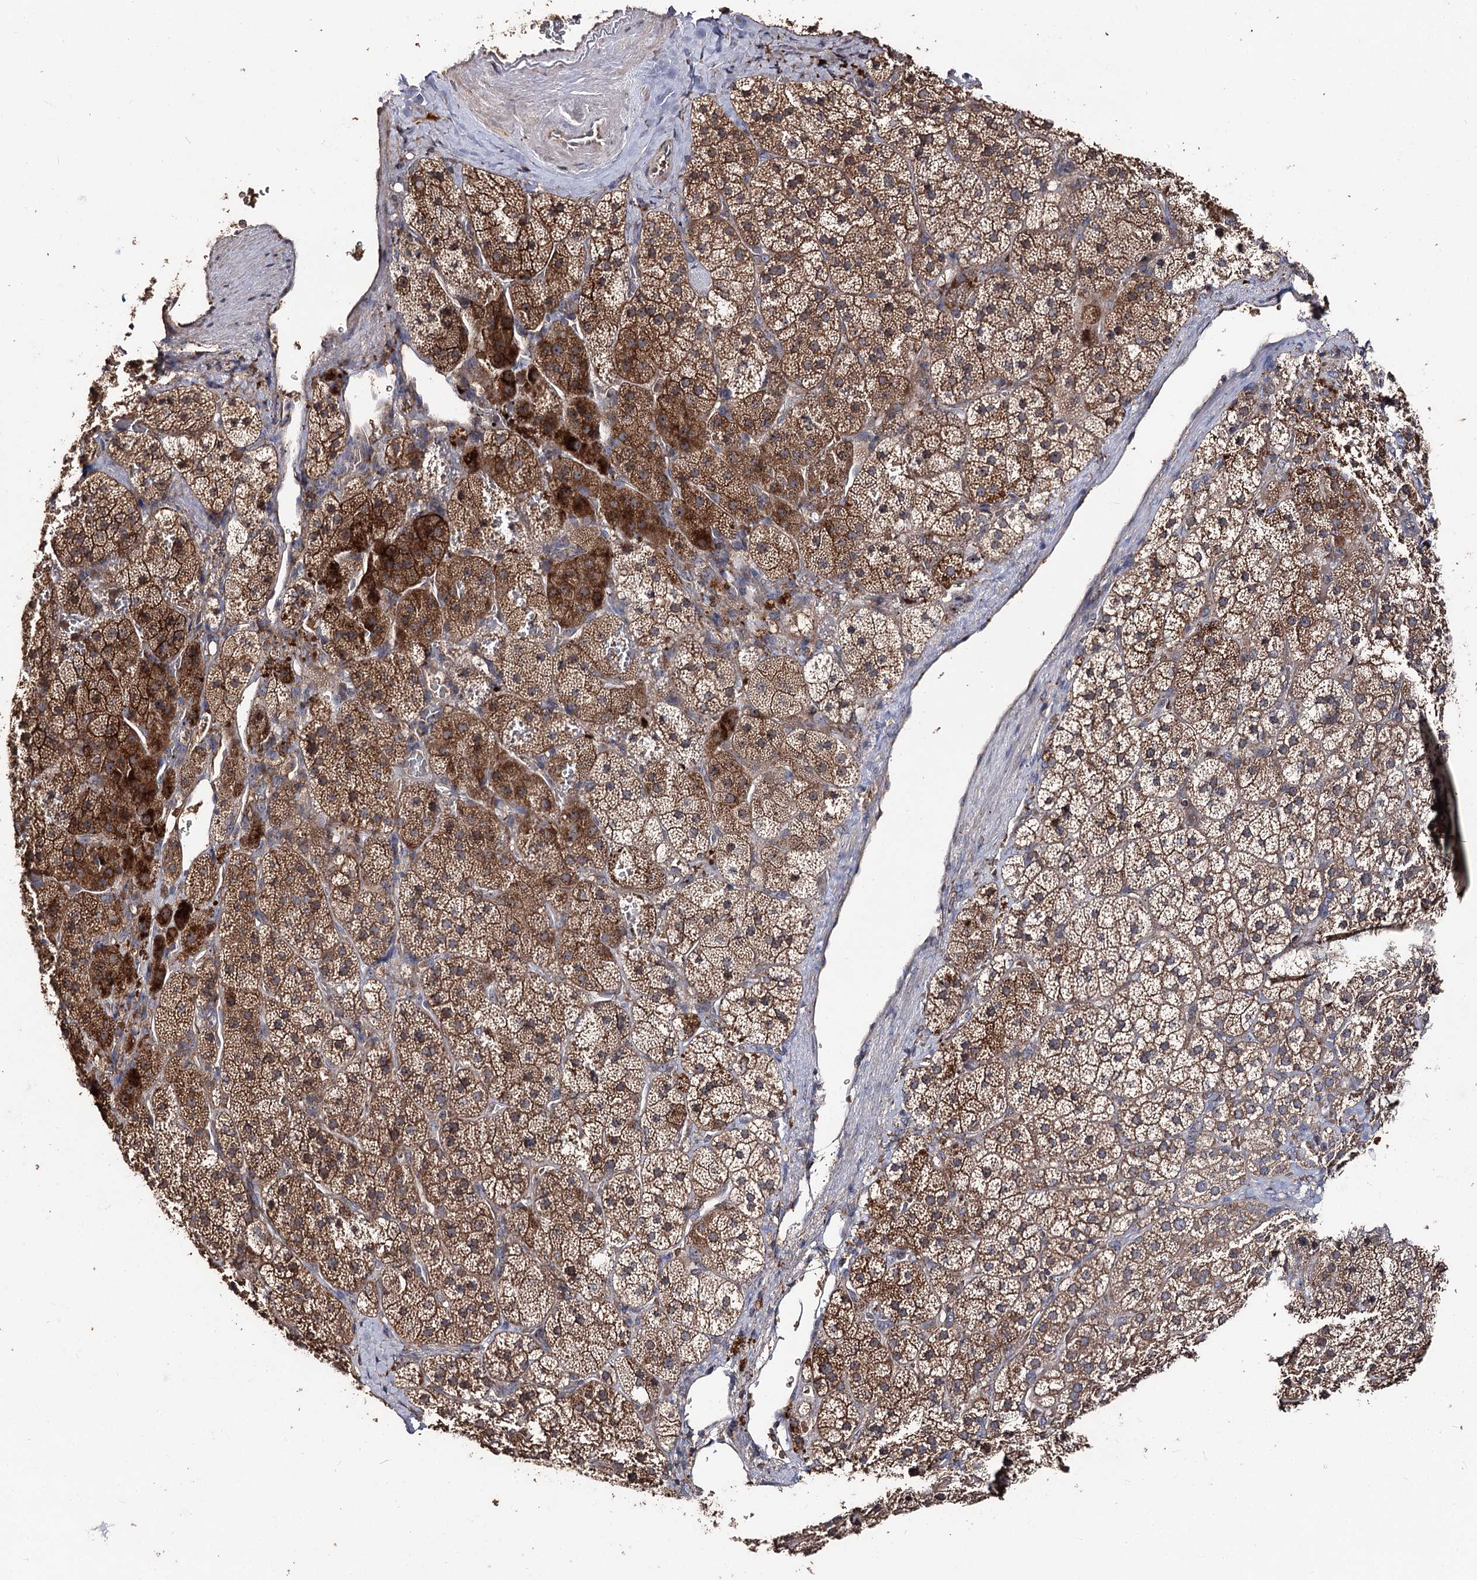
{"staining": {"intensity": "strong", "quantity": "25%-75%", "location": "cytoplasmic/membranous"}, "tissue": "adrenal gland", "cell_type": "Glandular cells", "image_type": "normal", "snomed": [{"axis": "morphology", "description": "Normal tissue, NOS"}, {"axis": "topography", "description": "Adrenal gland"}], "caption": "Strong cytoplasmic/membranous expression for a protein is identified in approximately 25%-75% of glandular cells of benign adrenal gland using IHC.", "gene": "FAM53B", "patient": {"sex": "female", "age": 44}}